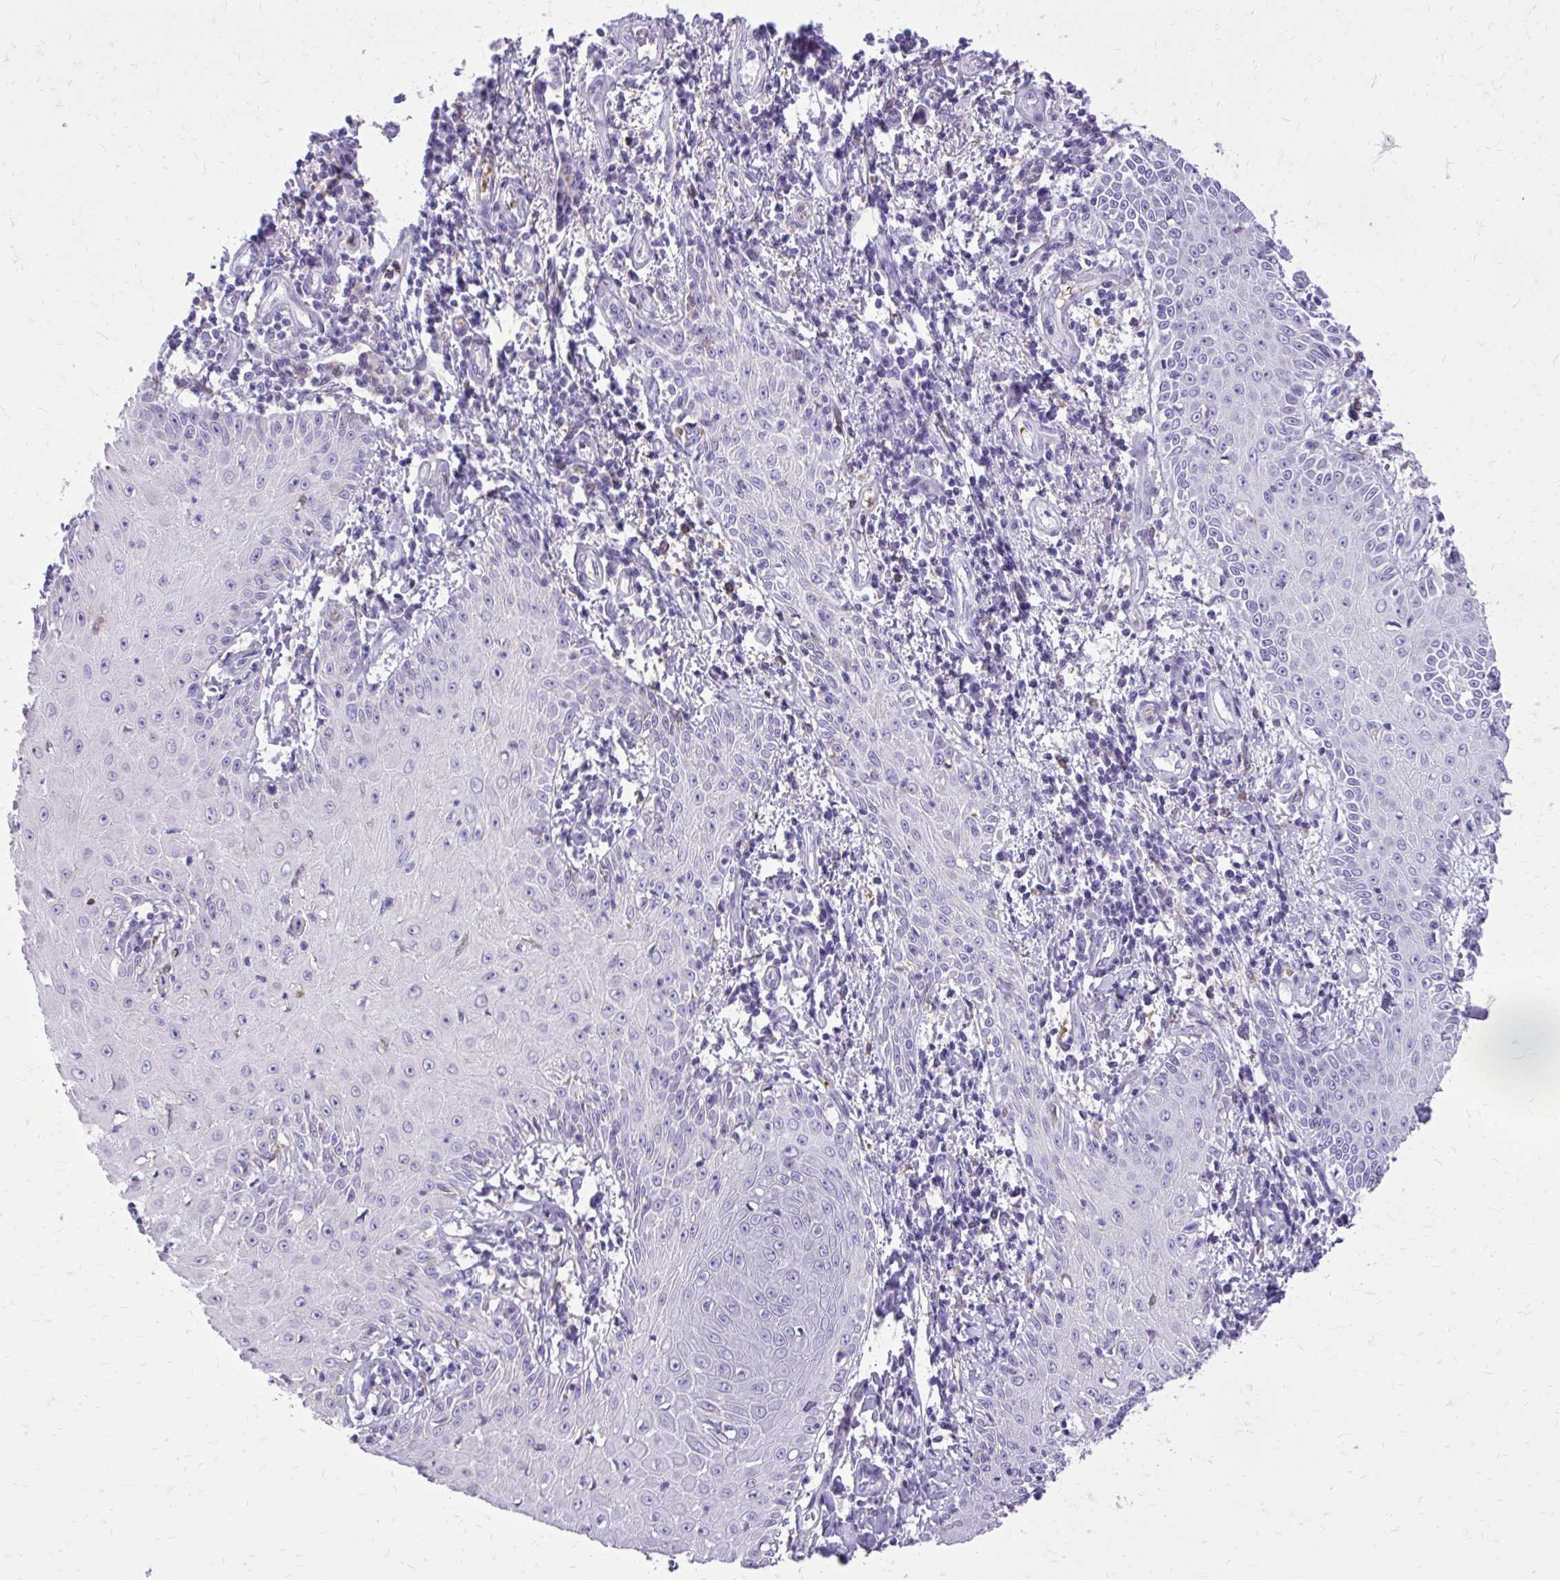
{"staining": {"intensity": "negative", "quantity": "none", "location": "none"}, "tissue": "skin cancer", "cell_type": "Tumor cells", "image_type": "cancer", "snomed": [{"axis": "morphology", "description": "Squamous cell carcinoma, NOS"}, {"axis": "topography", "description": "Skin"}], "caption": "A histopathology image of skin cancer stained for a protein demonstrates no brown staining in tumor cells.", "gene": "CAT", "patient": {"sex": "male", "age": 70}}